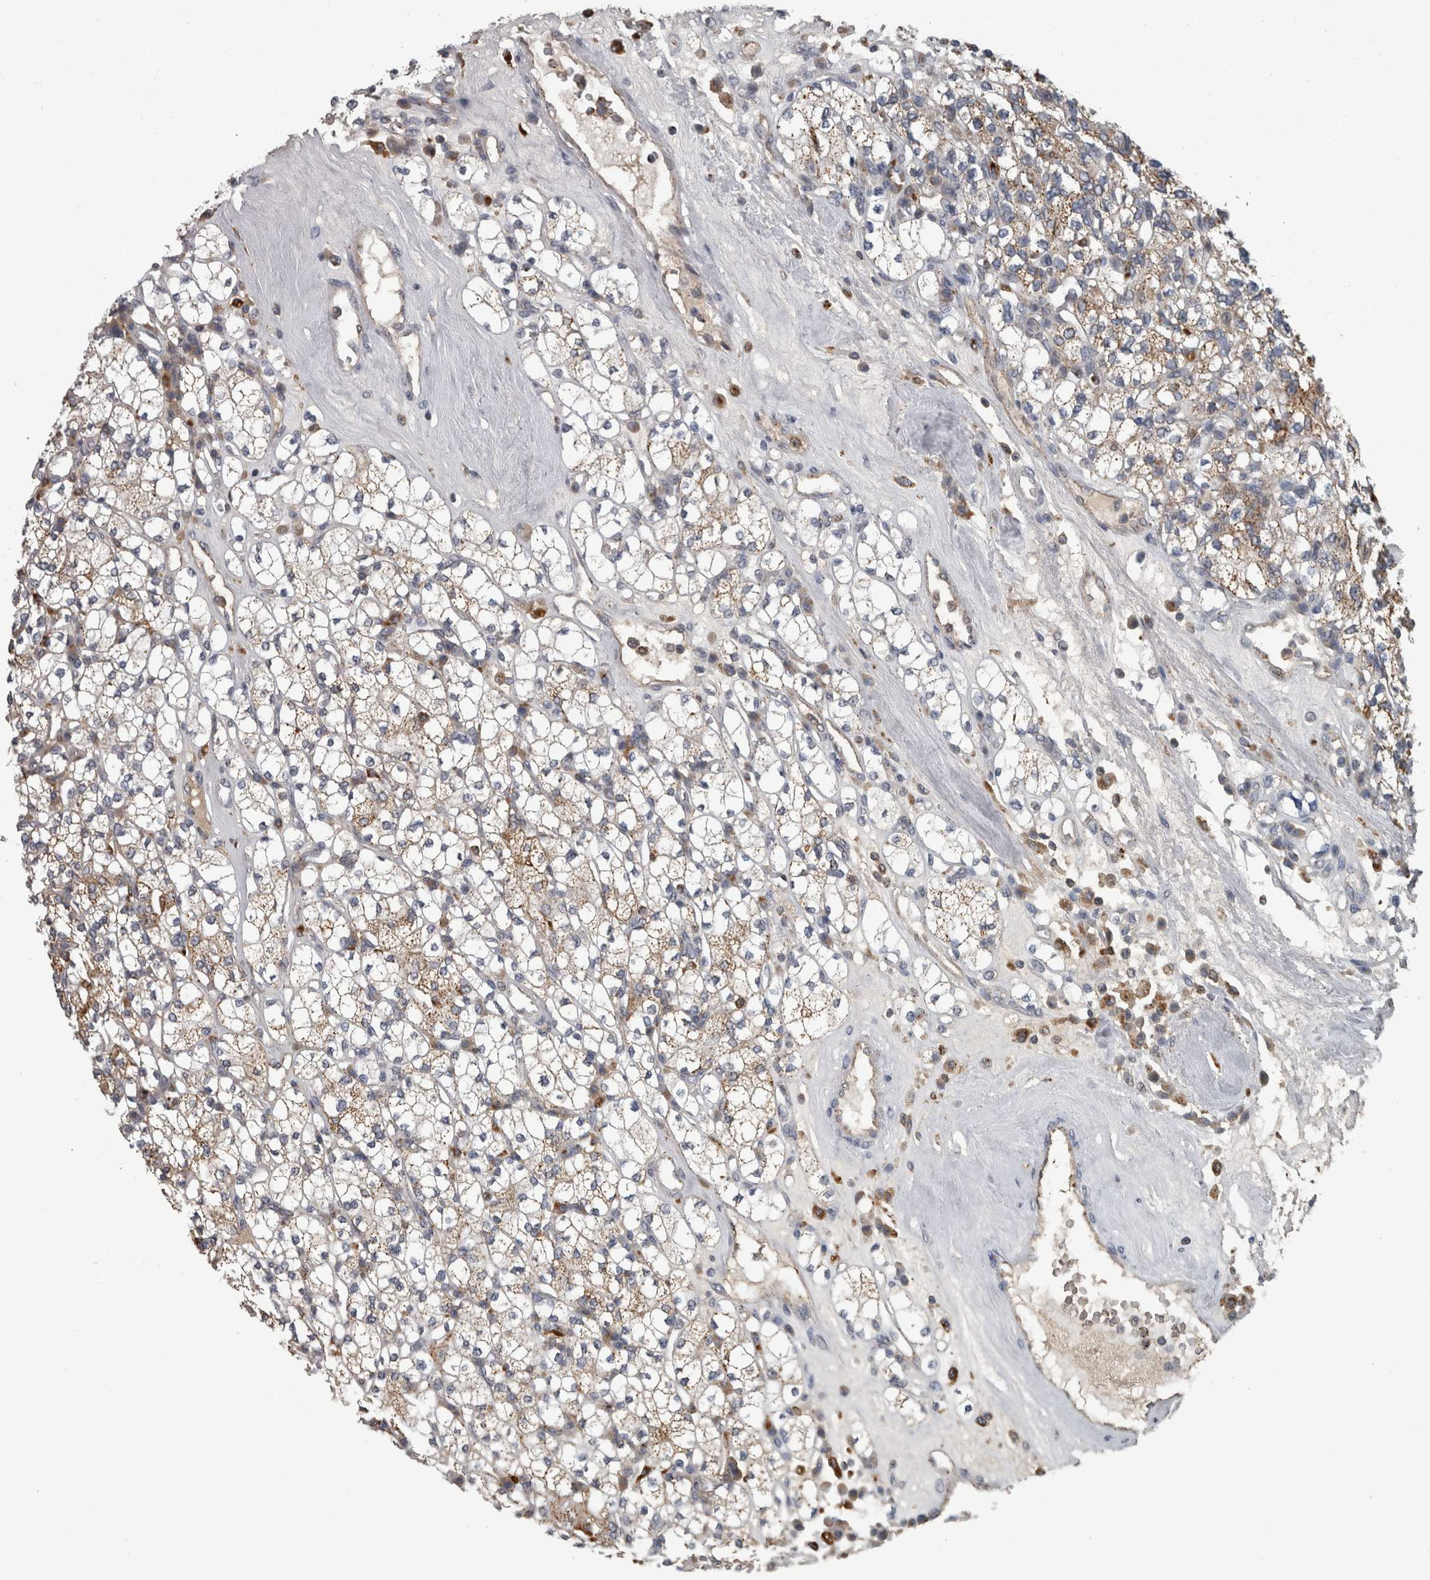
{"staining": {"intensity": "weak", "quantity": "25%-75%", "location": "cytoplasmic/membranous"}, "tissue": "renal cancer", "cell_type": "Tumor cells", "image_type": "cancer", "snomed": [{"axis": "morphology", "description": "Adenocarcinoma, NOS"}, {"axis": "topography", "description": "Kidney"}], "caption": "Renal cancer (adenocarcinoma) stained with DAB IHC demonstrates low levels of weak cytoplasmic/membranous staining in about 25%-75% of tumor cells. The protein of interest is stained brown, and the nuclei are stained in blue (DAB (3,3'-diaminobenzidine) IHC with brightfield microscopy, high magnification).", "gene": "NAAA", "patient": {"sex": "male", "age": 77}}